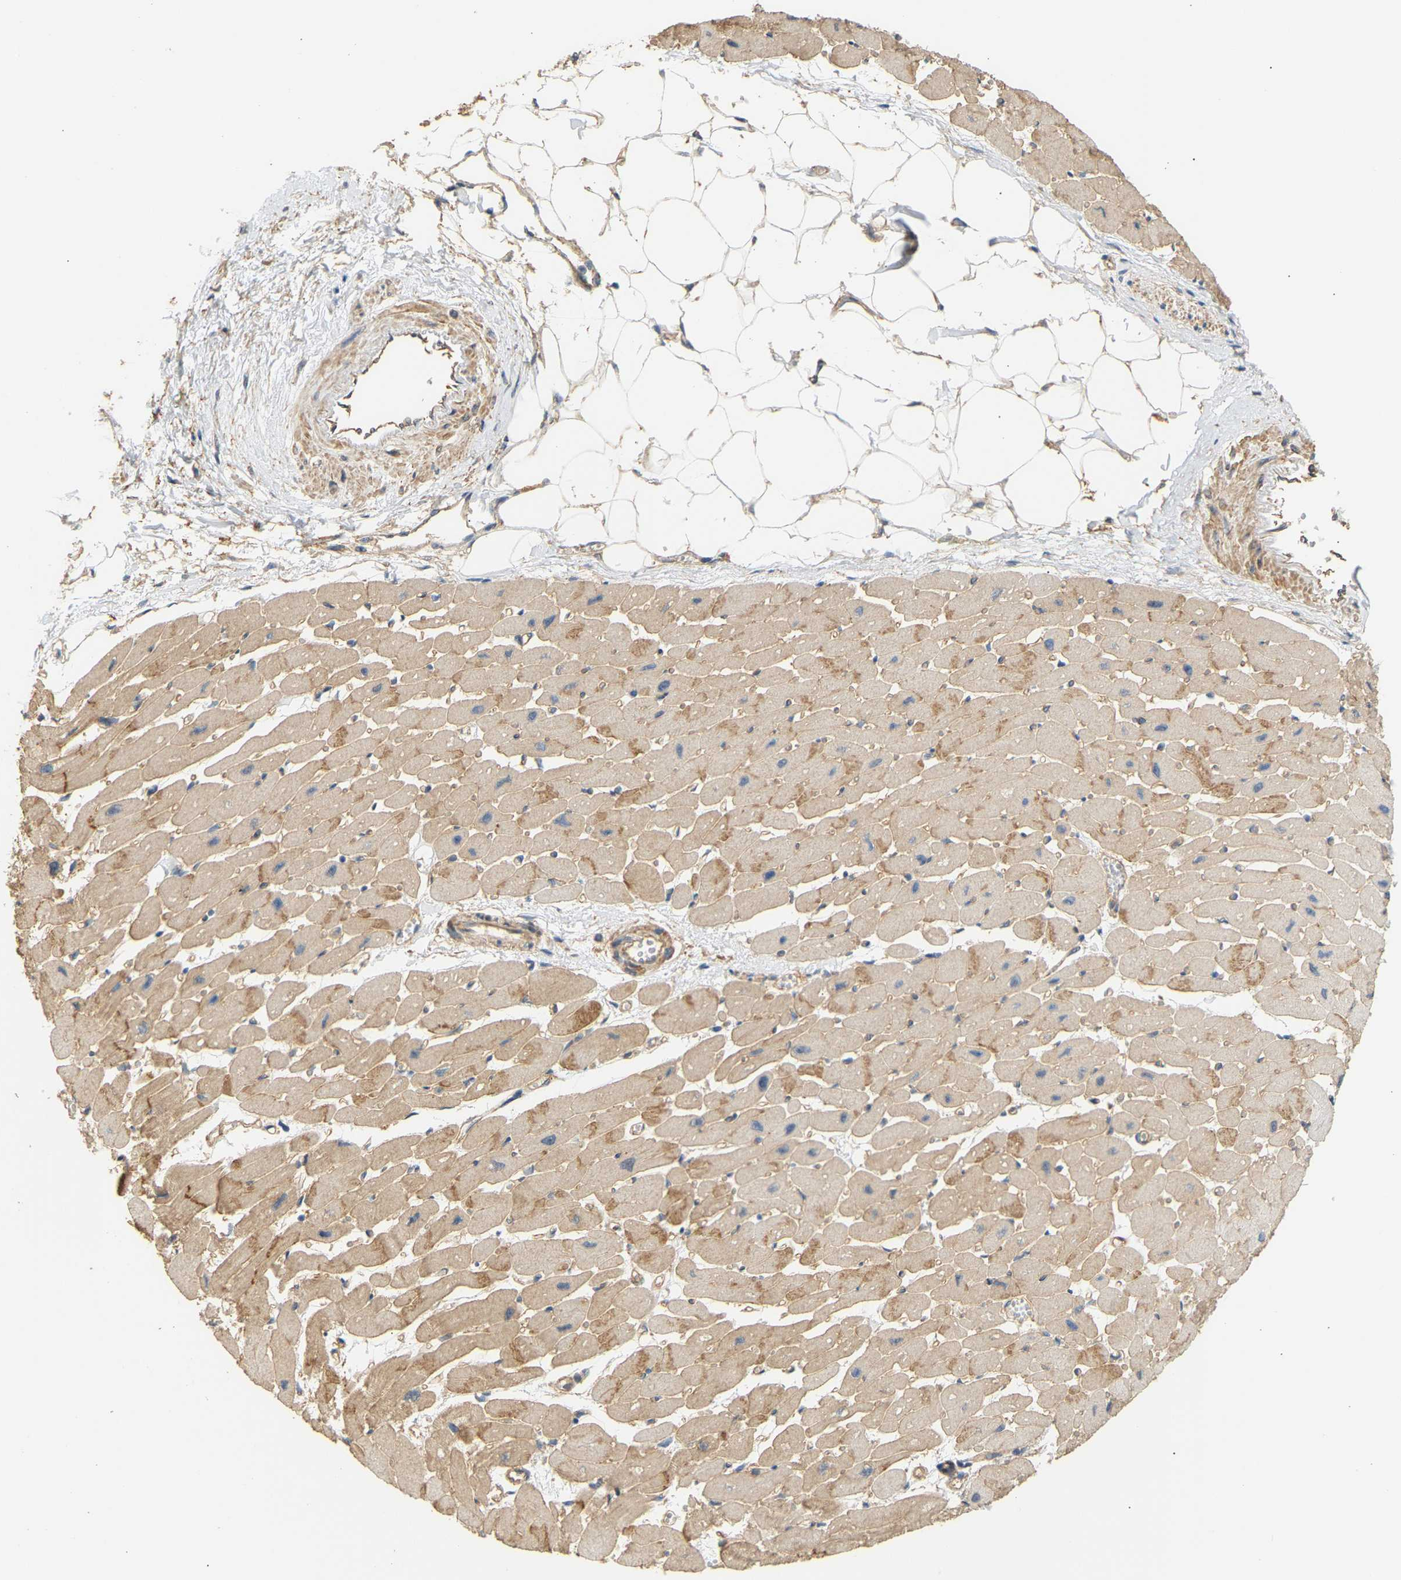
{"staining": {"intensity": "moderate", "quantity": ">75%", "location": "cytoplasmic/membranous"}, "tissue": "heart muscle", "cell_type": "Cardiomyocytes", "image_type": "normal", "snomed": [{"axis": "morphology", "description": "Normal tissue, NOS"}, {"axis": "topography", "description": "Heart"}], "caption": "Heart muscle stained with a brown dye shows moderate cytoplasmic/membranous positive staining in about >75% of cardiomyocytes.", "gene": "RGL1", "patient": {"sex": "female", "age": 54}}